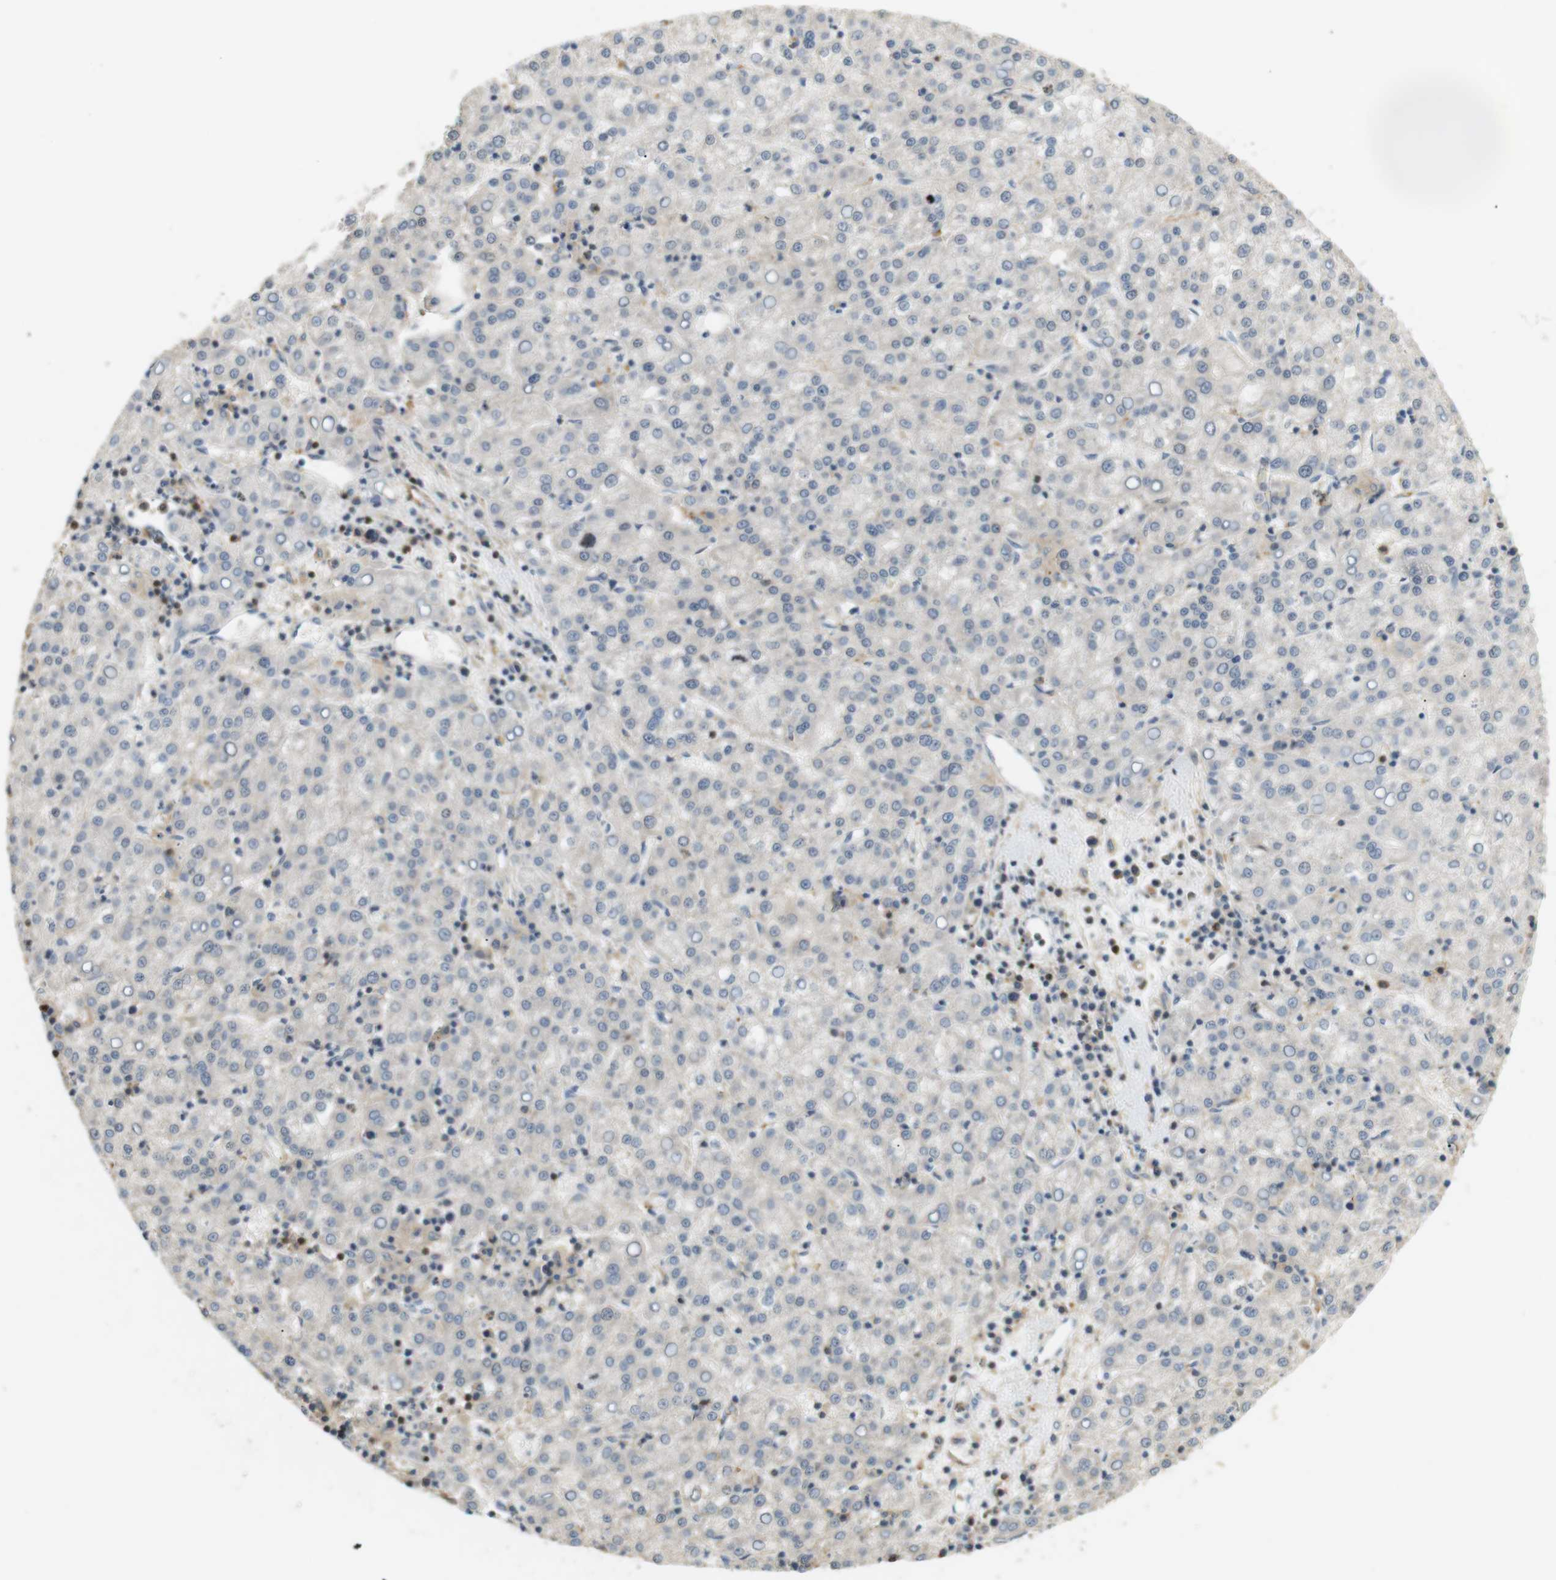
{"staining": {"intensity": "negative", "quantity": "none", "location": "none"}, "tissue": "liver cancer", "cell_type": "Tumor cells", "image_type": "cancer", "snomed": [{"axis": "morphology", "description": "Carcinoma, Hepatocellular, NOS"}, {"axis": "topography", "description": "Liver"}], "caption": "Liver cancer (hepatocellular carcinoma) stained for a protein using immunohistochemistry reveals no staining tumor cells.", "gene": "P2RY1", "patient": {"sex": "female", "age": 58}}